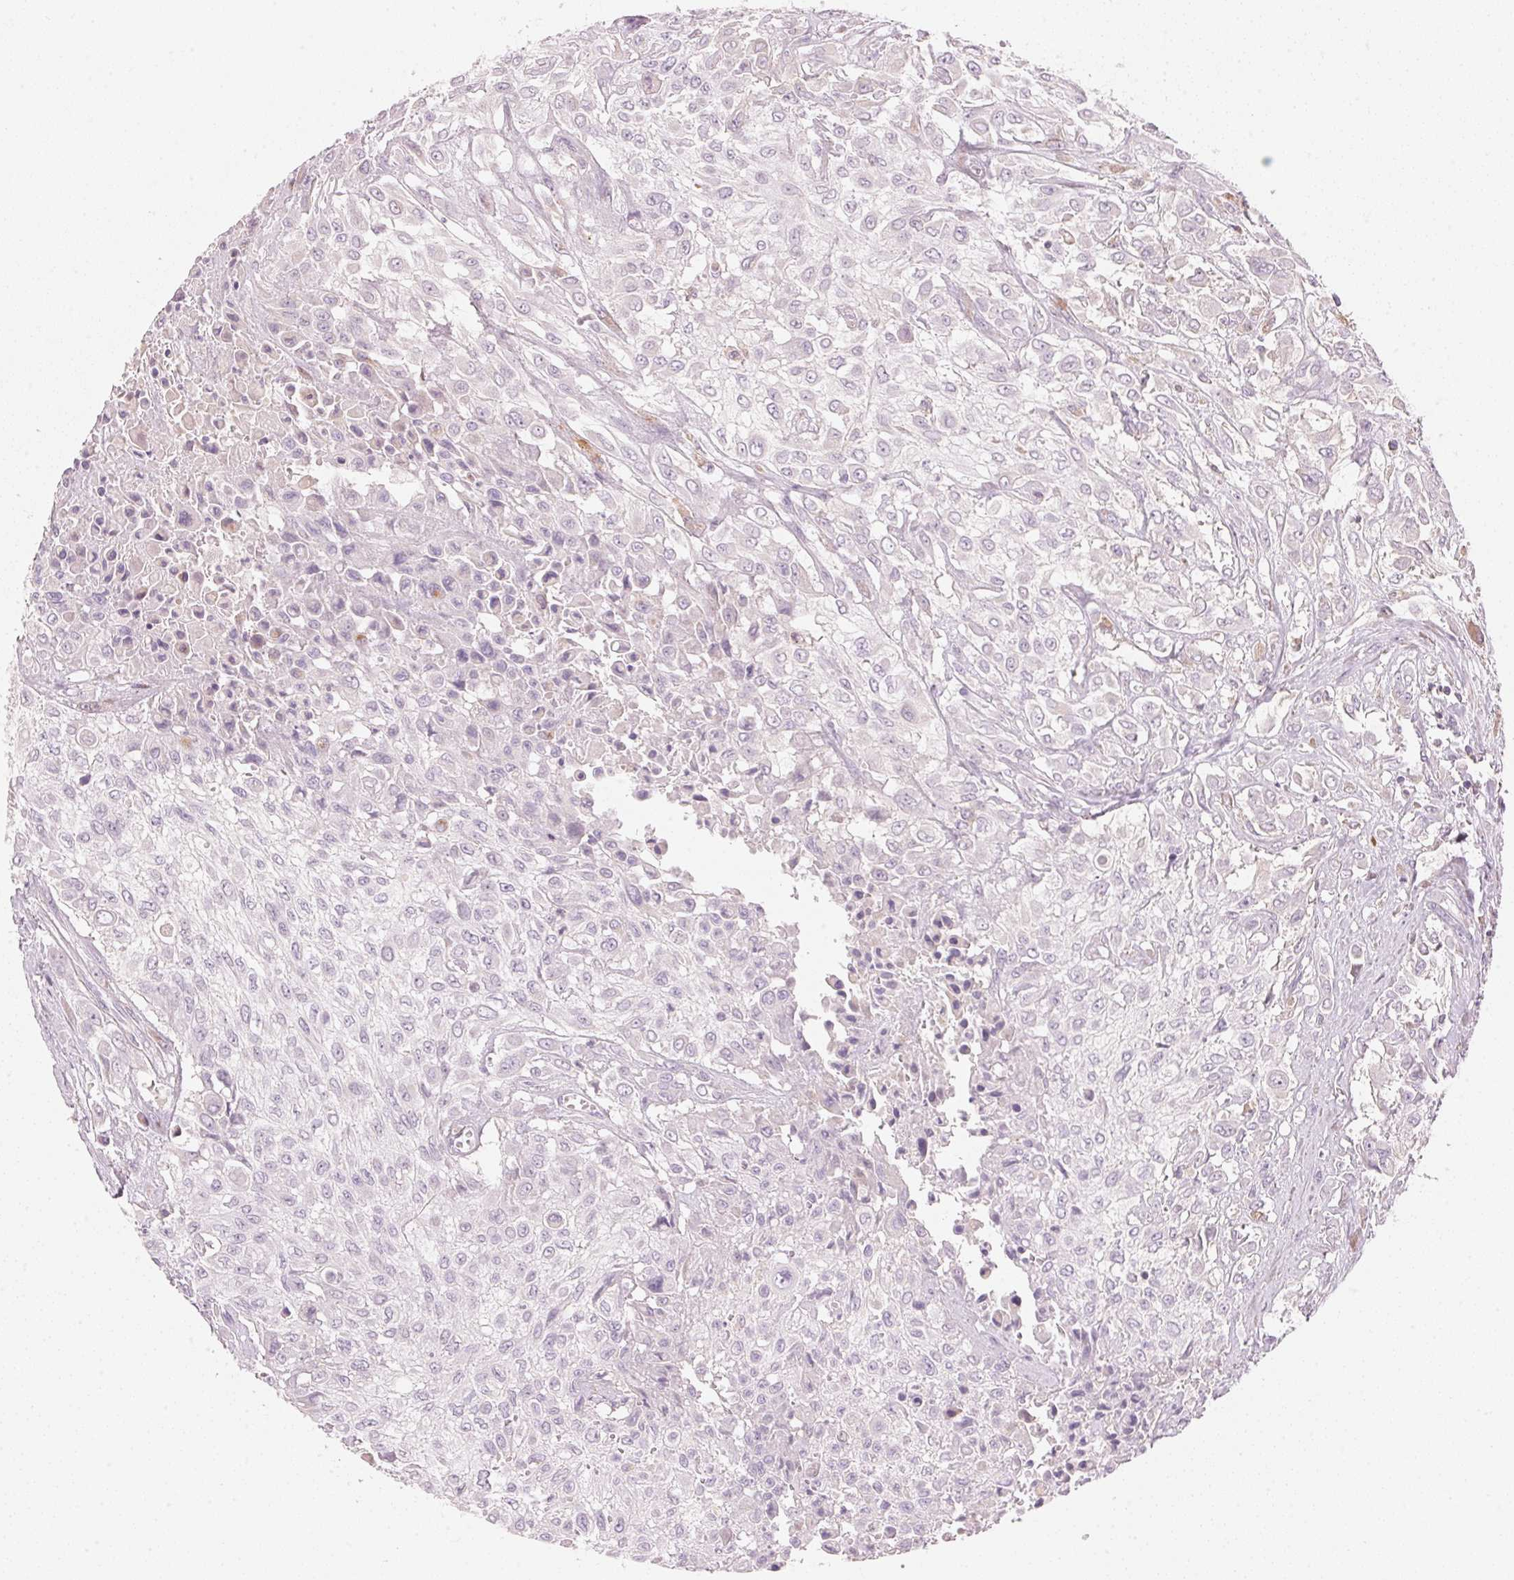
{"staining": {"intensity": "negative", "quantity": "none", "location": "none"}, "tissue": "urothelial cancer", "cell_type": "Tumor cells", "image_type": "cancer", "snomed": [{"axis": "morphology", "description": "Urothelial carcinoma, High grade"}, {"axis": "topography", "description": "Urinary bladder"}], "caption": "This micrograph is of high-grade urothelial carcinoma stained with IHC to label a protein in brown with the nuclei are counter-stained blue. There is no expression in tumor cells.", "gene": "HOXB13", "patient": {"sex": "male", "age": 57}}